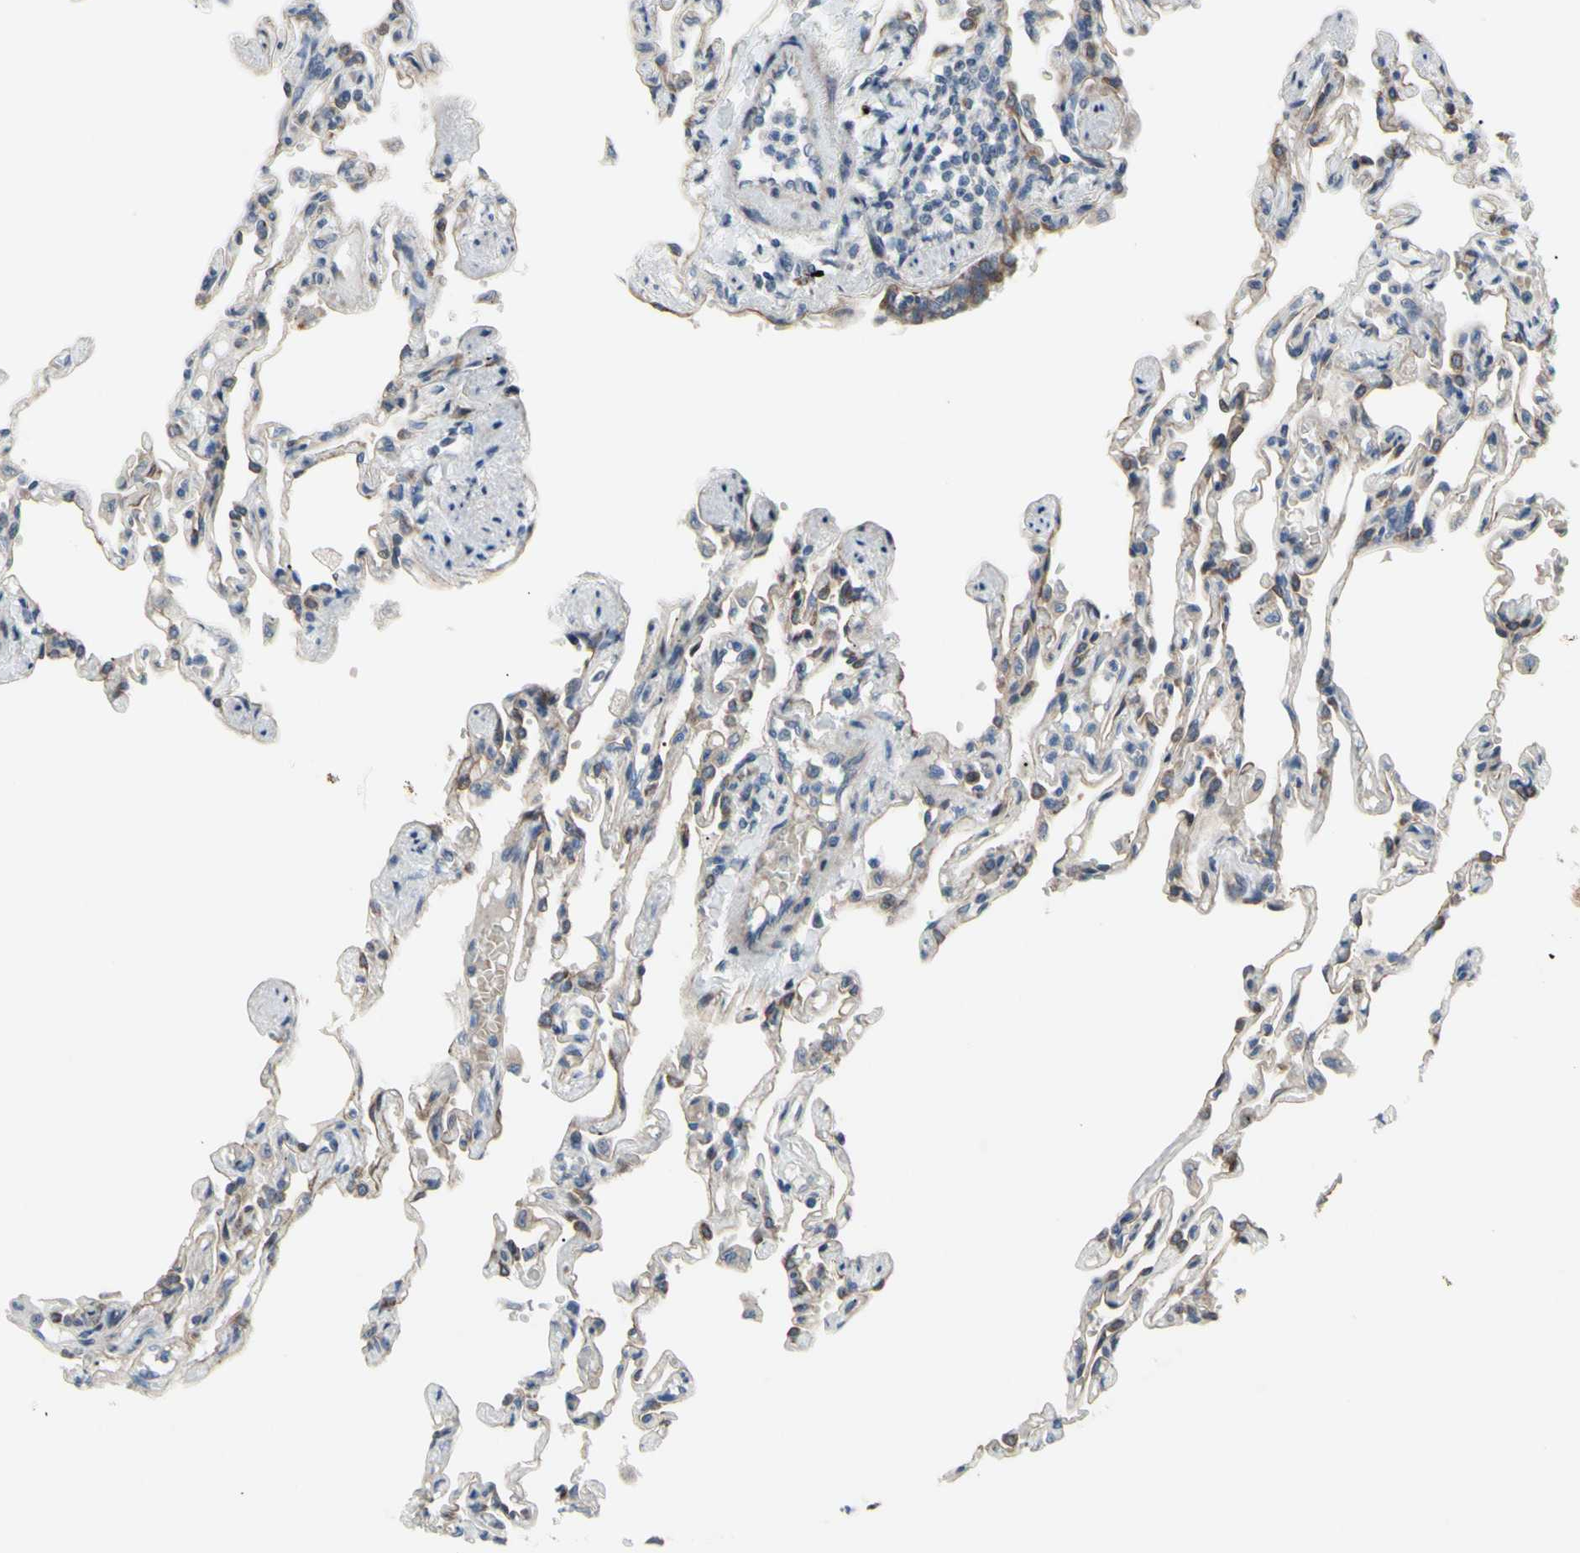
{"staining": {"intensity": "moderate", "quantity": "<25%", "location": "cytoplasmic/membranous"}, "tissue": "lung", "cell_type": "Alveolar cells", "image_type": "normal", "snomed": [{"axis": "morphology", "description": "Normal tissue, NOS"}, {"axis": "topography", "description": "Lung"}], "caption": "Alveolar cells display low levels of moderate cytoplasmic/membranous positivity in about <25% of cells in normal lung. The staining is performed using DAB brown chromogen to label protein expression. The nuclei are counter-stained blue using hematoxylin.", "gene": "GRAMD2B", "patient": {"sex": "male", "age": 21}}